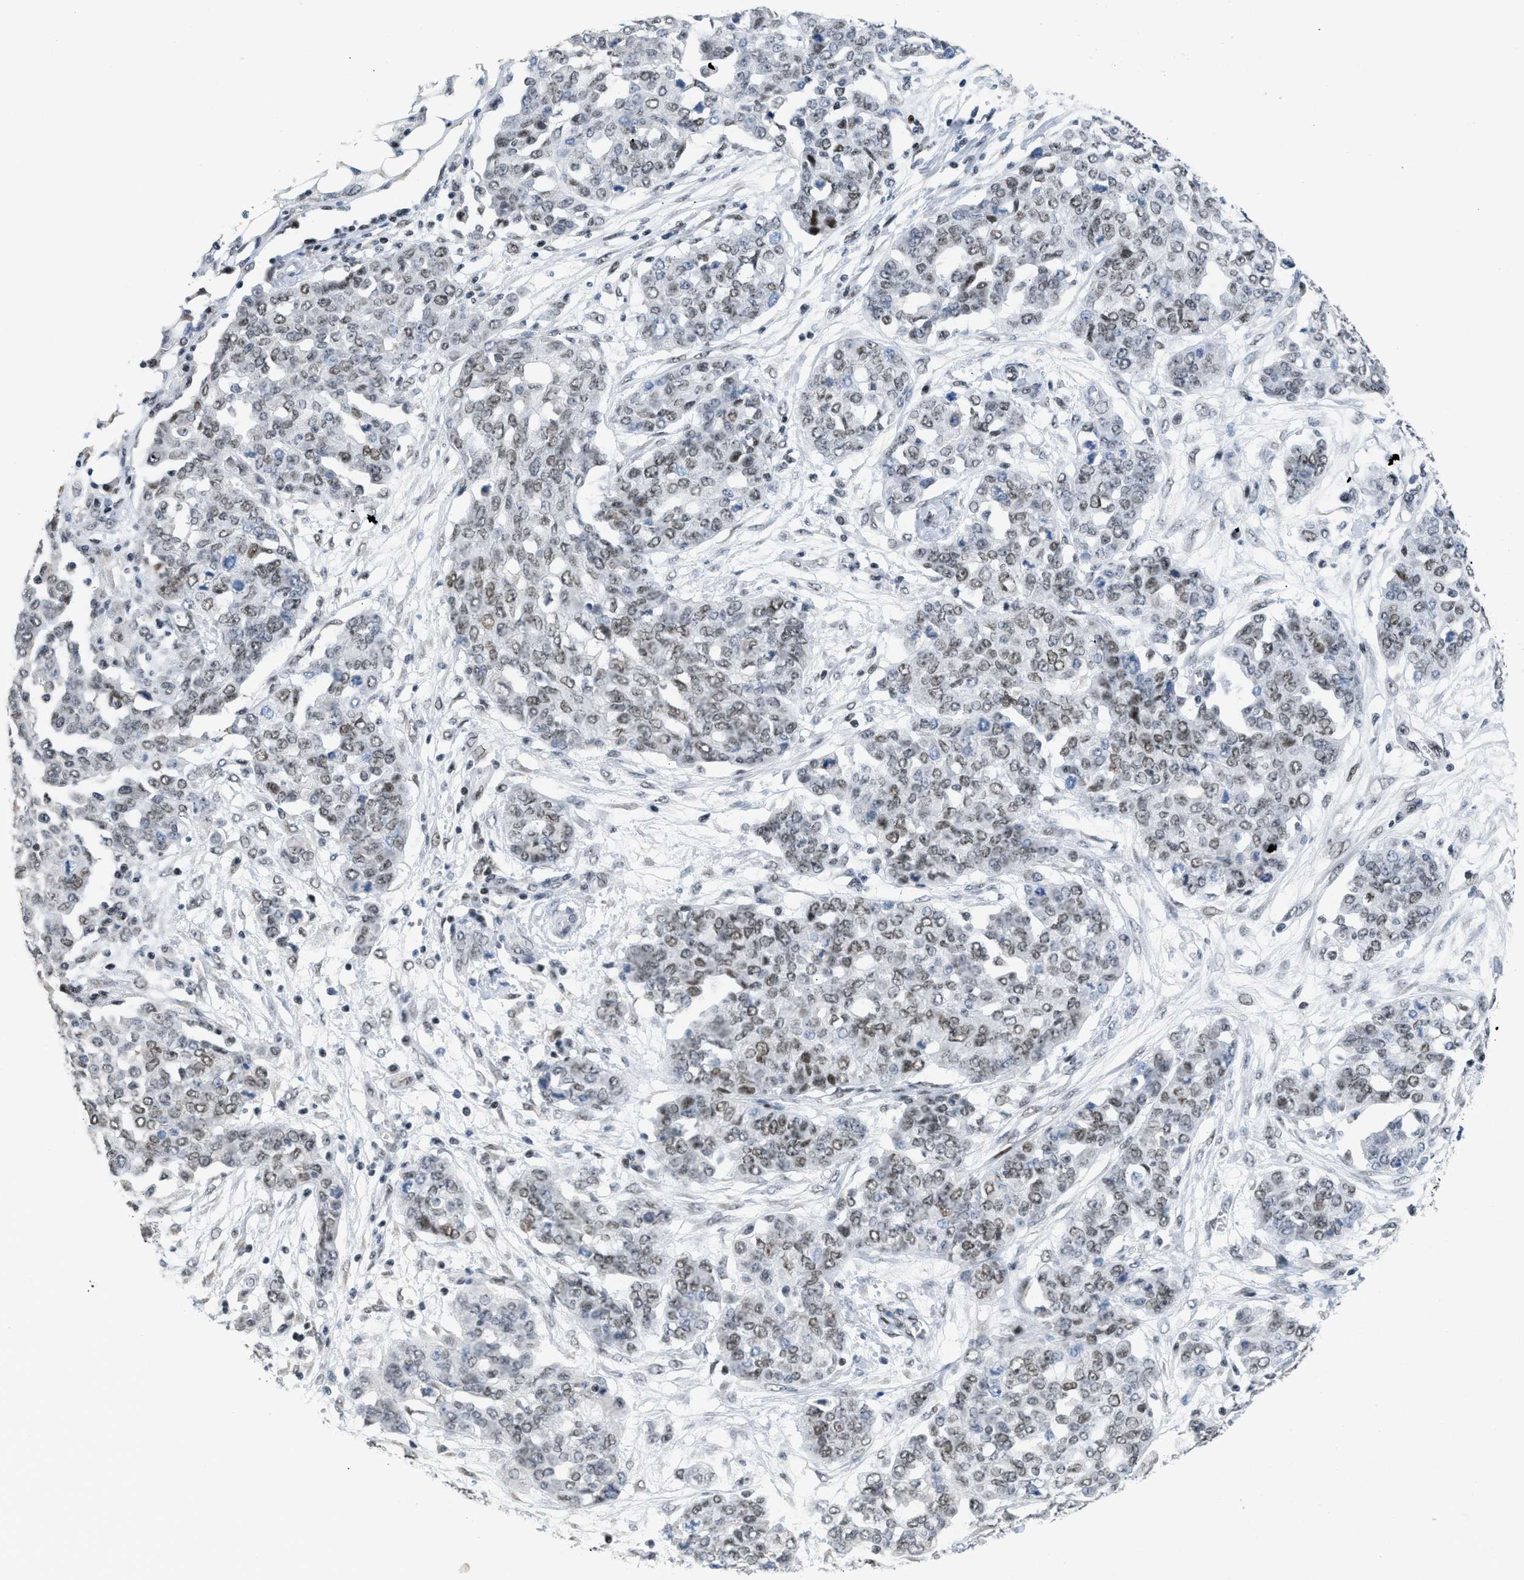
{"staining": {"intensity": "weak", "quantity": "25%-75%", "location": "nuclear"}, "tissue": "ovarian cancer", "cell_type": "Tumor cells", "image_type": "cancer", "snomed": [{"axis": "morphology", "description": "Cystadenocarcinoma, serous, NOS"}, {"axis": "topography", "description": "Soft tissue"}, {"axis": "topography", "description": "Ovary"}], "caption": "Serous cystadenocarcinoma (ovarian) stained with a brown dye reveals weak nuclear positive staining in approximately 25%-75% of tumor cells.", "gene": "TERF2IP", "patient": {"sex": "female", "age": 57}}